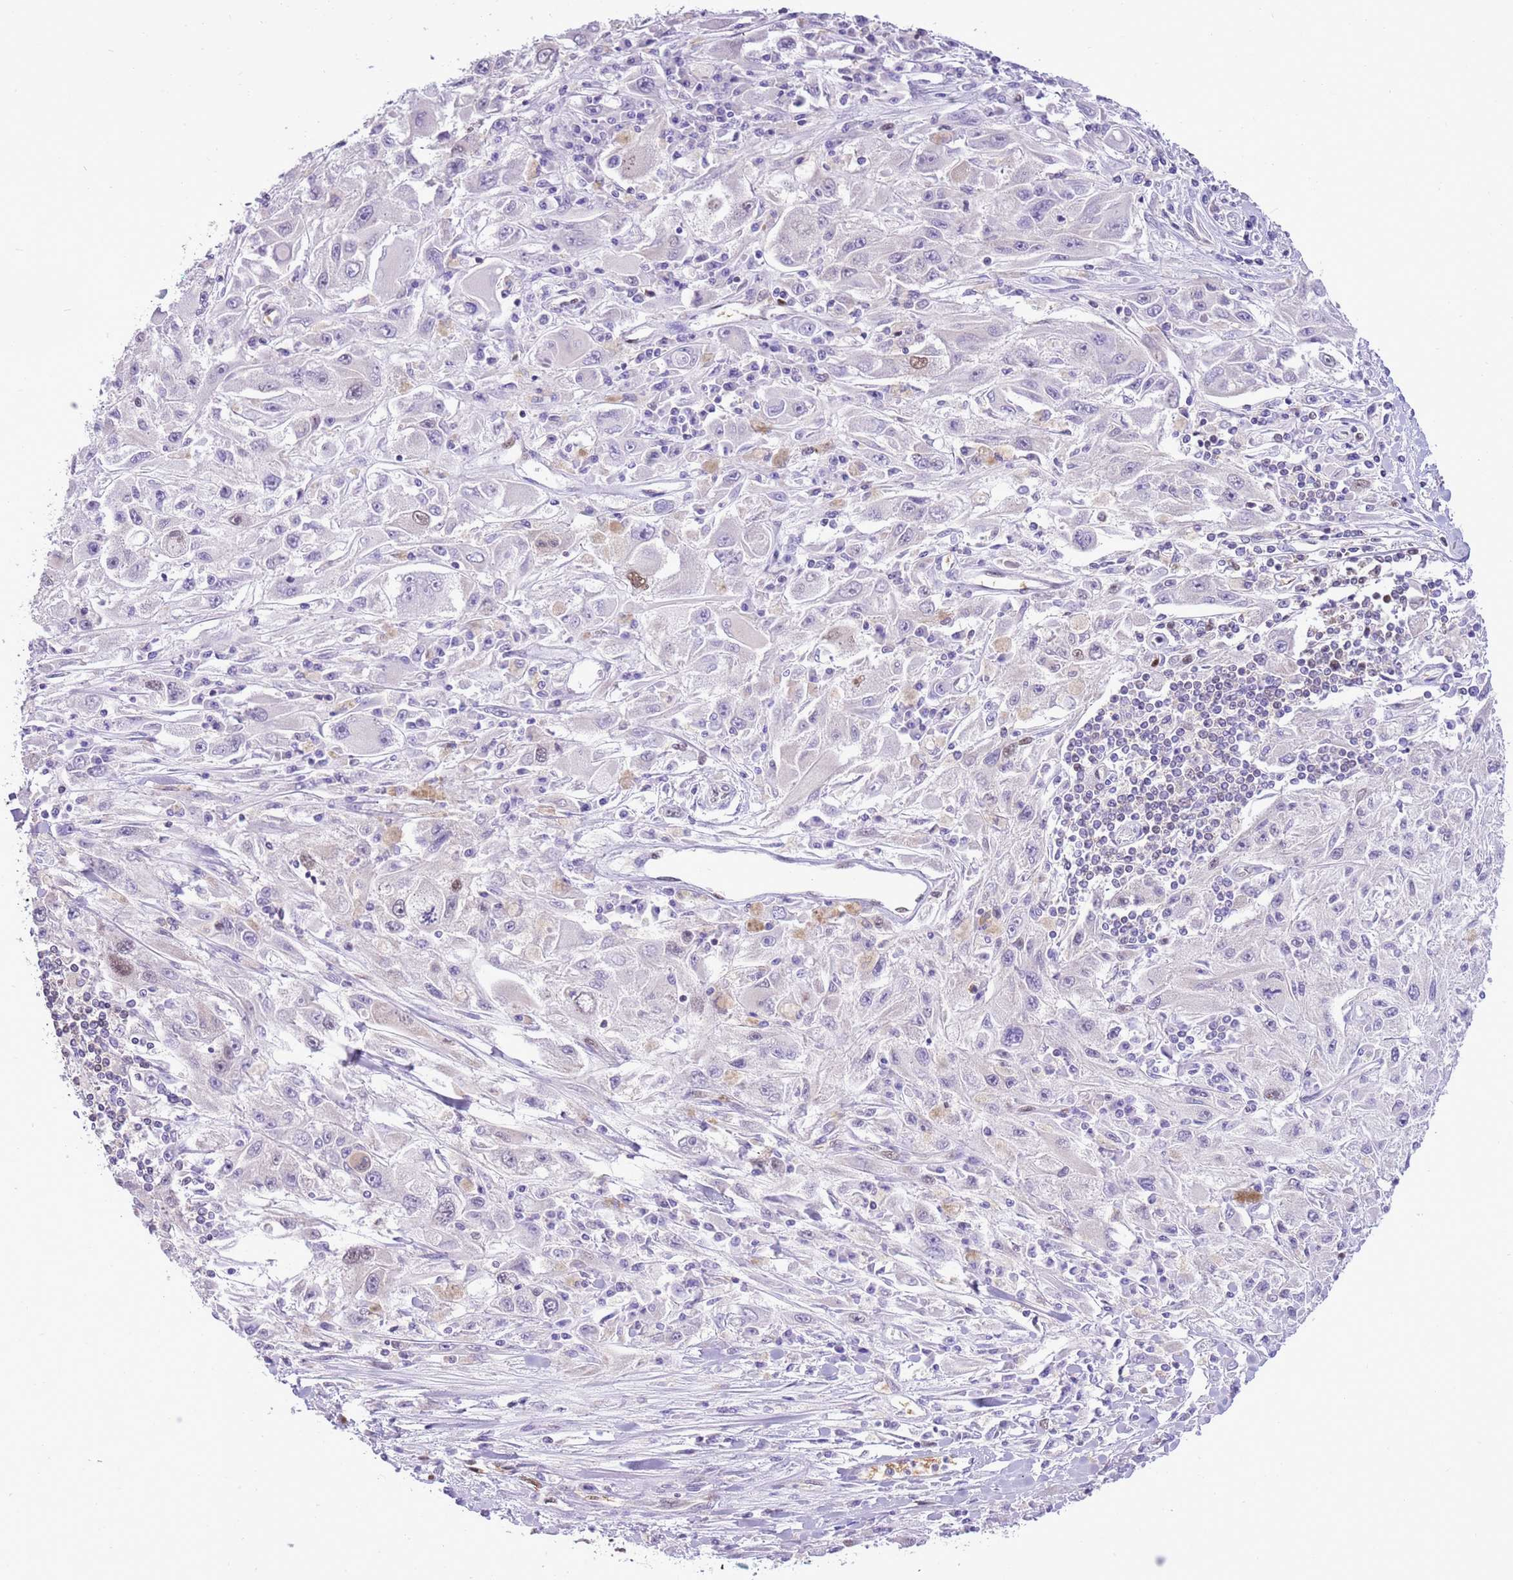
{"staining": {"intensity": "negative", "quantity": "none", "location": "none"}, "tissue": "melanoma", "cell_type": "Tumor cells", "image_type": "cancer", "snomed": [{"axis": "morphology", "description": "Malignant melanoma, Metastatic site"}, {"axis": "topography", "description": "Skin"}], "caption": "This is a photomicrograph of immunohistochemistry (IHC) staining of melanoma, which shows no expression in tumor cells.", "gene": "DDI2", "patient": {"sex": "male", "age": 53}}